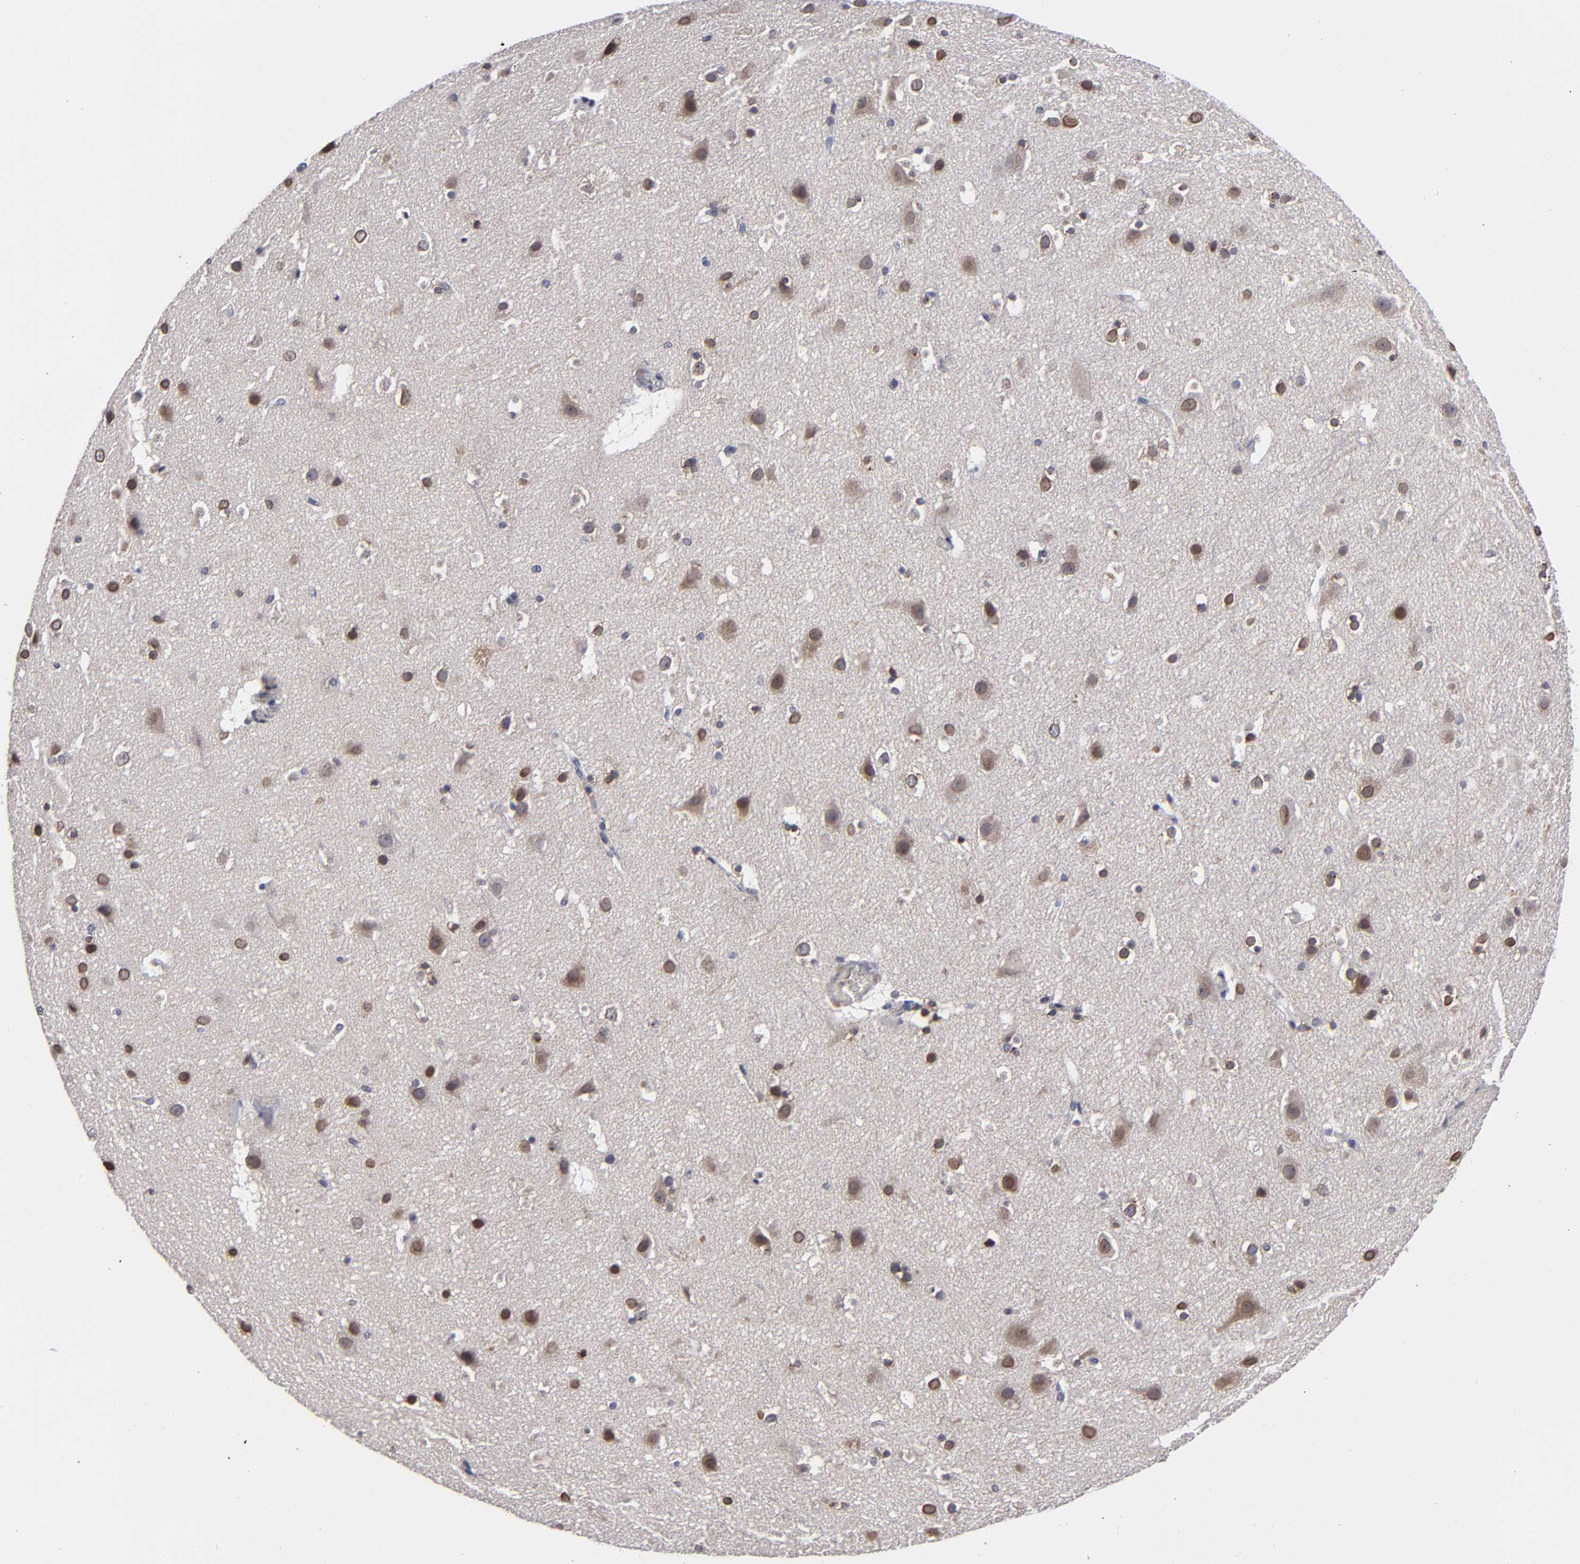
{"staining": {"intensity": "negative", "quantity": "none", "location": "none"}, "tissue": "cerebral cortex", "cell_type": "Endothelial cells", "image_type": "normal", "snomed": [{"axis": "morphology", "description": "Normal tissue, NOS"}, {"axis": "topography", "description": "Cerebral cortex"}], "caption": "This photomicrograph is of unremarkable cerebral cortex stained with immunohistochemistry to label a protein in brown with the nuclei are counter-stained blue. There is no staining in endothelial cells.", "gene": "CEP97", "patient": {"sex": "male", "age": 45}}